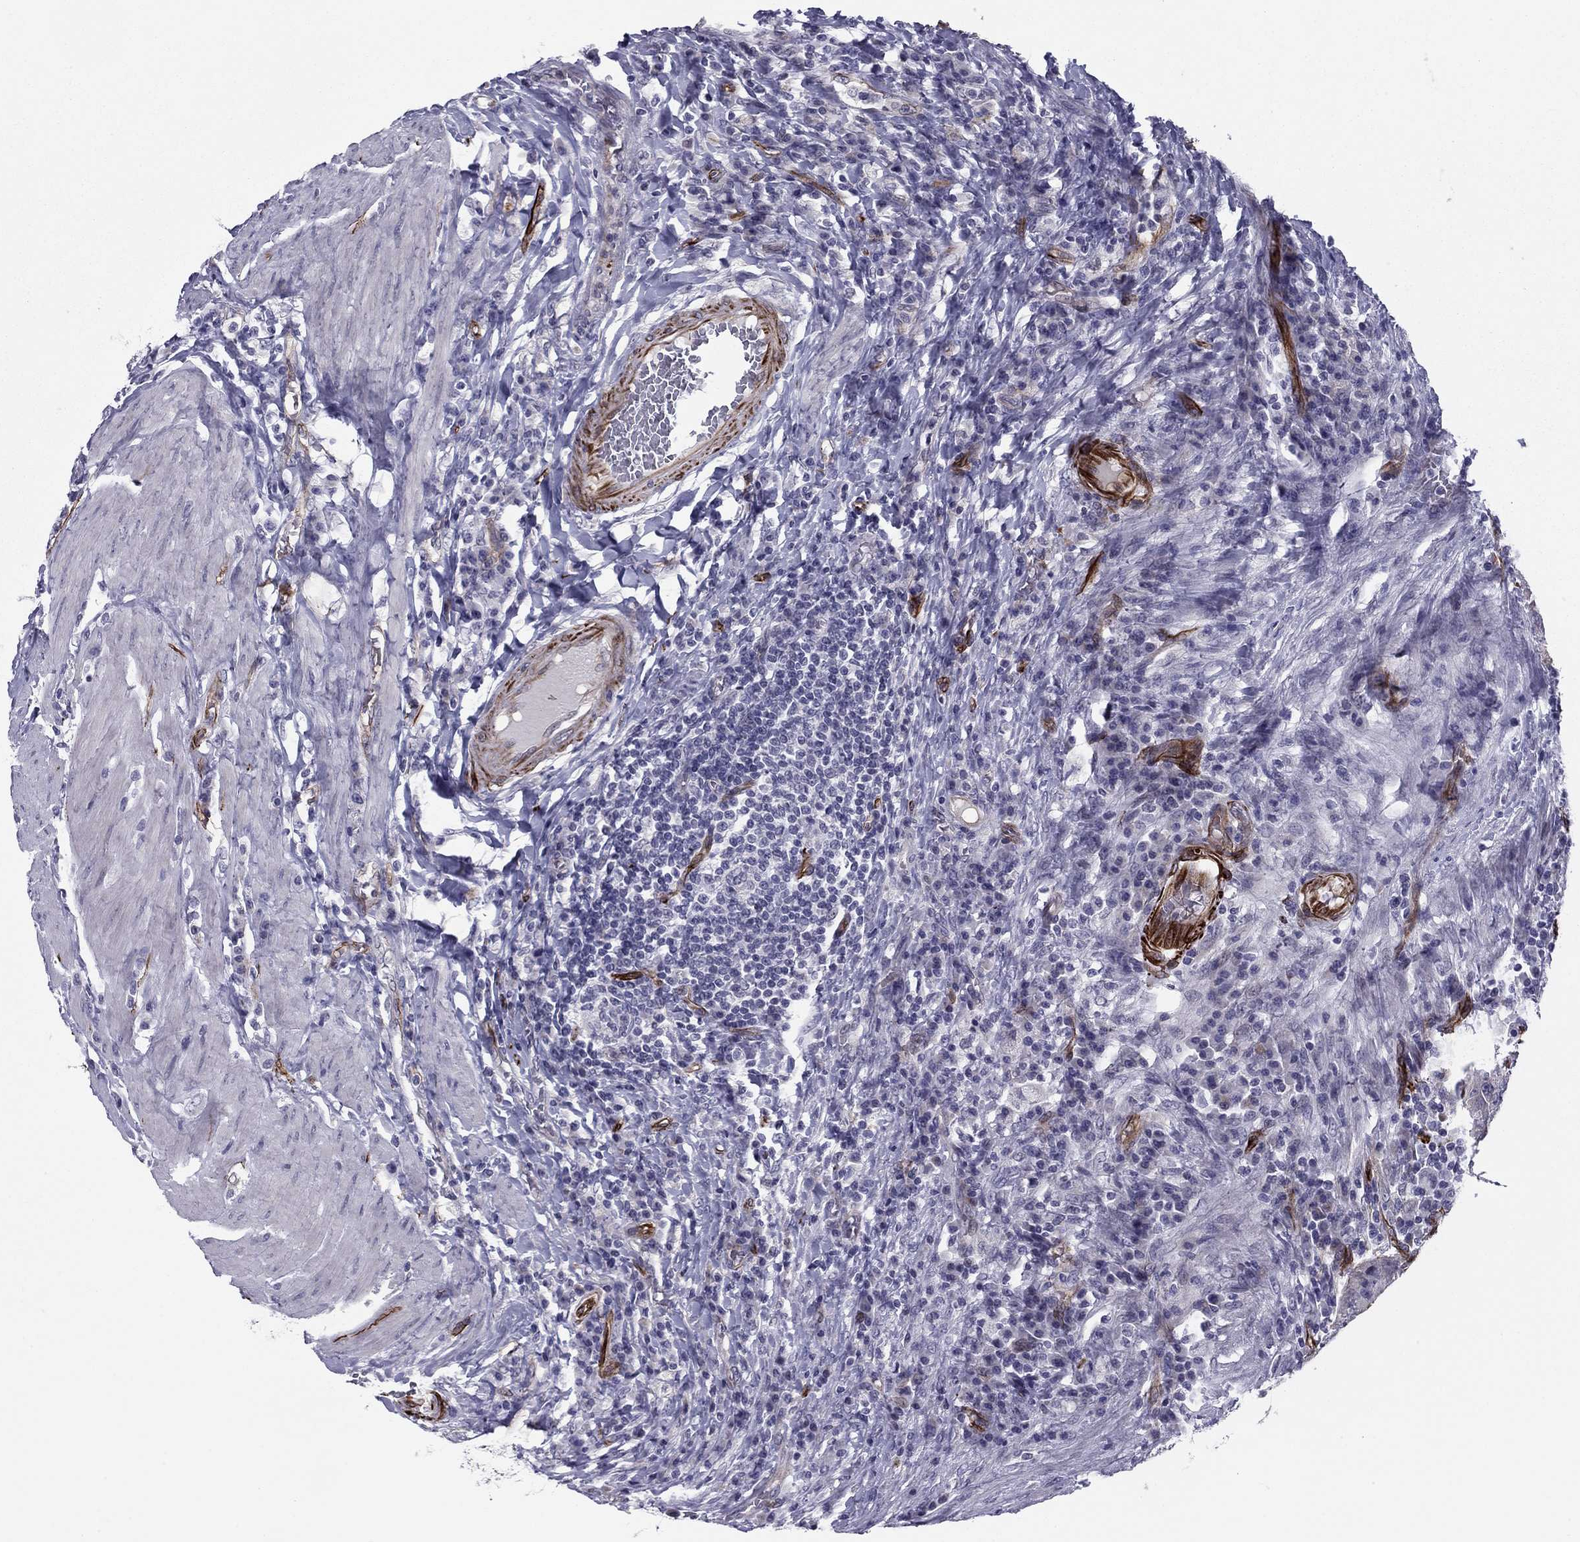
{"staining": {"intensity": "negative", "quantity": "none", "location": "none"}, "tissue": "colorectal cancer", "cell_type": "Tumor cells", "image_type": "cancer", "snomed": [{"axis": "morphology", "description": "Adenocarcinoma, NOS"}, {"axis": "topography", "description": "Colon"}], "caption": "Adenocarcinoma (colorectal) was stained to show a protein in brown. There is no significant positivity in tumor cells. (Stains: DAB IHC with hematoxylin counter stain, Microscopy: brightfield microscopy at high magnification).", "gene": "ANKS4B", "patient": {"sex": "female", "age": 86}}